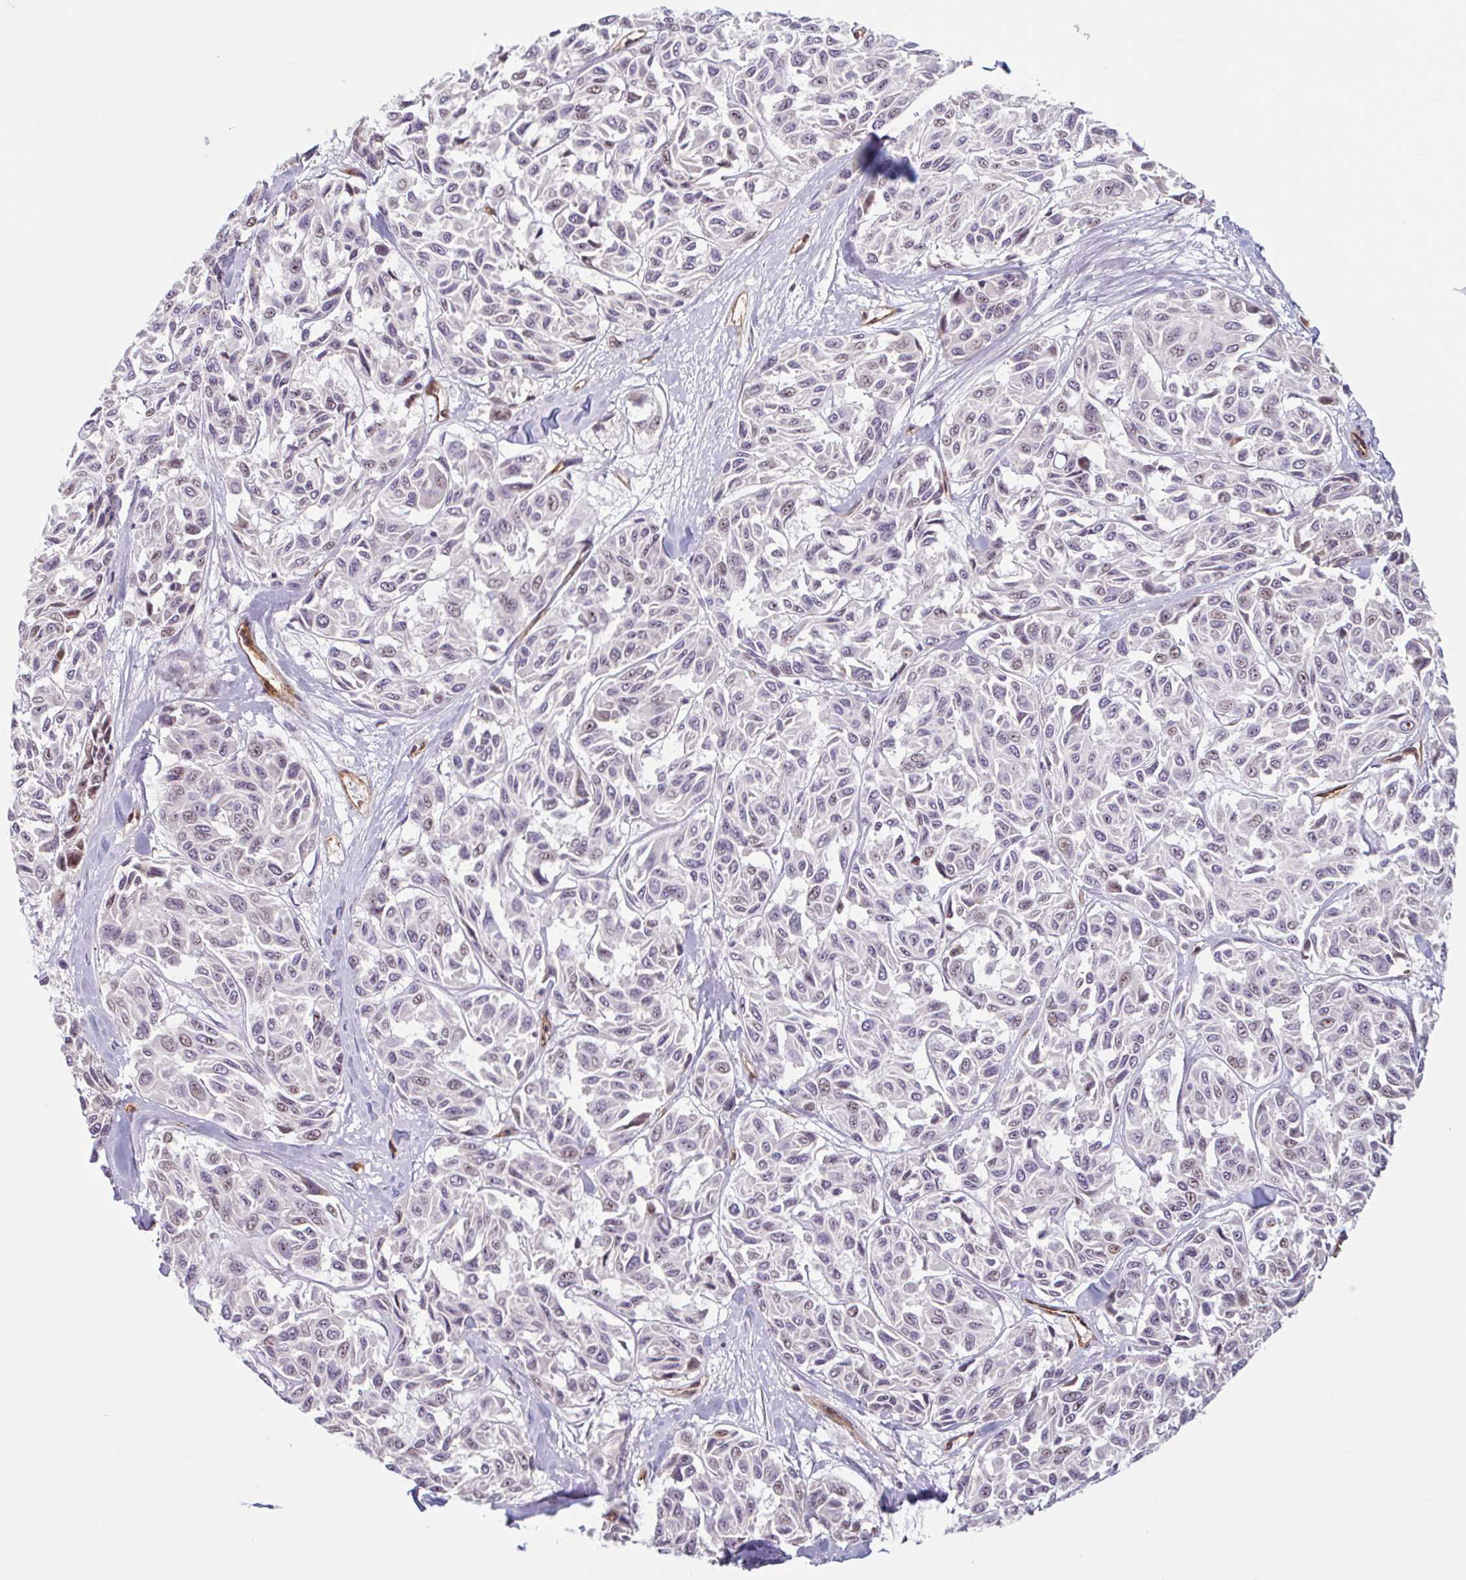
{"staining": {"intensity": "moderate", "quantity": "25%-75%", "location": "nuclear"}, "tissue": "melanoma", "cell_type": "Tumor cells", "image_type": "cancer", "snomed": [{"axis": "morphology", "description": "Malignant melanoma, NOS"}, {"axis": "topography", "description": "Skin"}], "caption": "A brown stain highlights moderate nuclear staining of a protein in human melanoma tumor cells. (DAB IHC, brown staining for protein, blue staining for nuclei).", "gene": "ZNF689", "patient": {"sex": "female", "age": 66}}